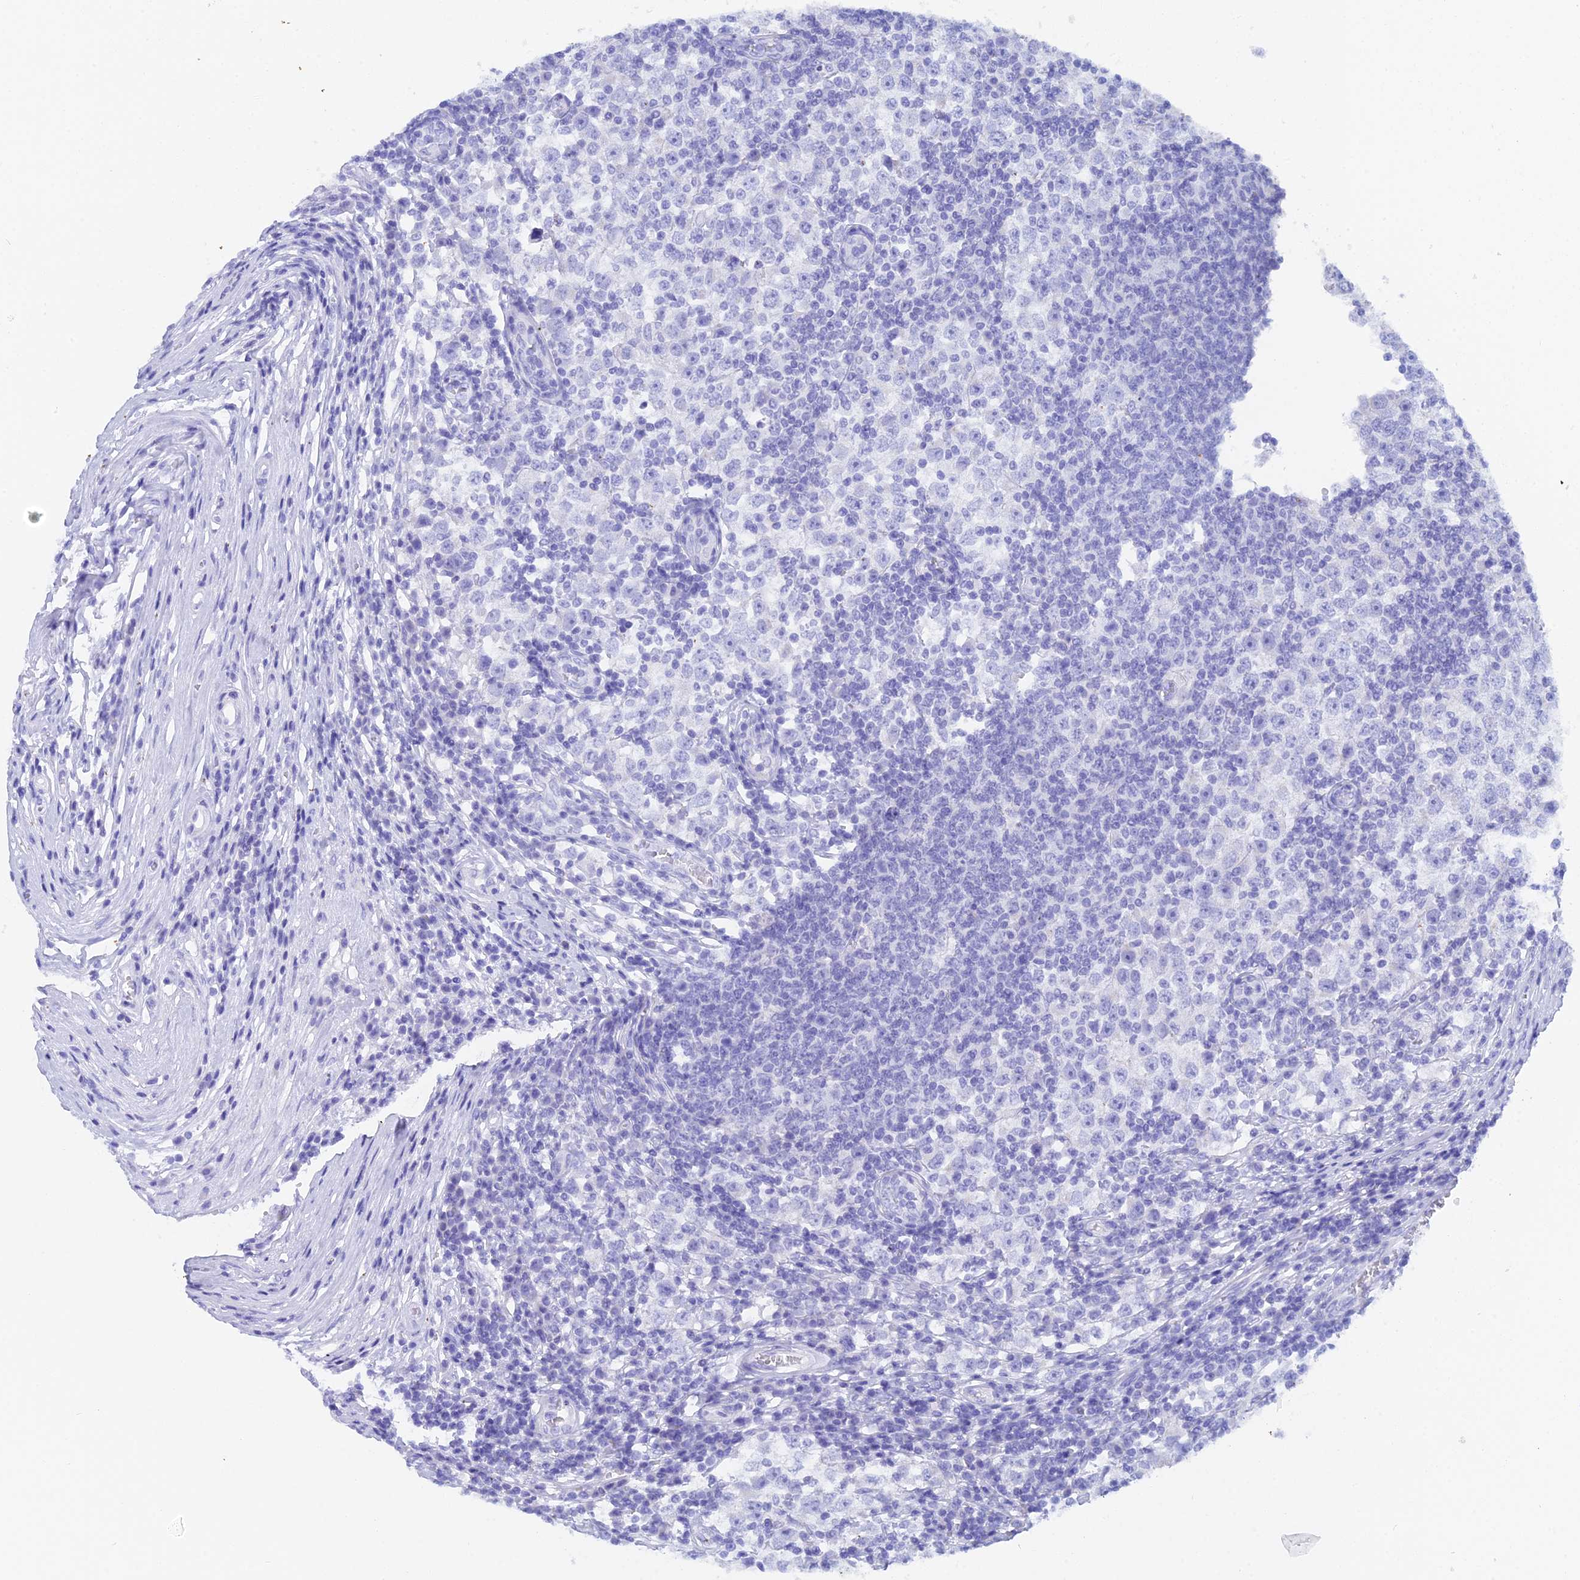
{"staining": {"intensity": "negative", "quantity": "none", "location": "none"}, "tissue": "testis cancer", "cell_type": "Tumor cells", "image_type": "cancer", "snomed": [{"axis": "morphology", "description": "Seminoma, NOS"}, {"axis": "topography", "description": "Testis"}], "caption": "An immunohistochemistry (IHC) image of testis cancer is shown. There is no staining in tumor cells of testis cancer.", "gene": "REG1A", "patient": {"sex": "male", "age": 65}}